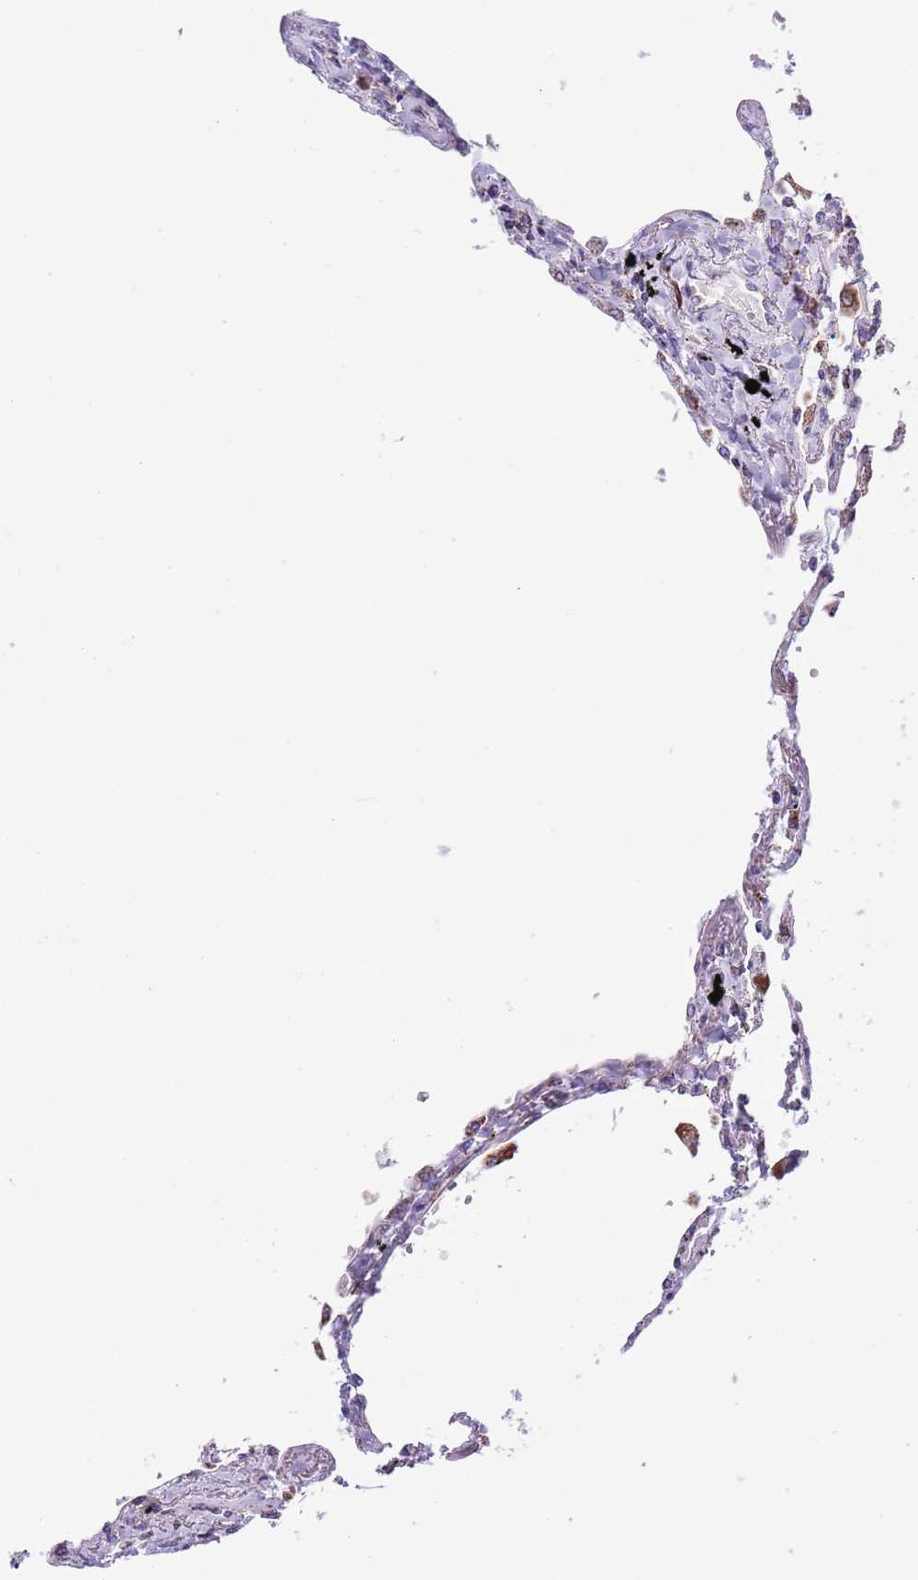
{"staining": {"intensity": "weak", "quantity": "<25%", "location": "cytoplasmic/membranous"}, "tissue": "lung", "cell_type": "Alveolar cells", "image_type": "normal", "snomed": [{"axis": "morphology", "description": "Normal tissue, NOS"}, {"axis": "topography", "description": "Lung"}], "caption": "Lung was stained to show a protein in brown. There is no significant staining in alveolar cells. Brightfield microscopy of IHC stained with DAB (3,3'-diaminobenzidine) (brown) and hematoxylin (blue), captured at high magnification.", "gene": "TEKTIP1", "patient": {"sex": "female", "age": 67}}